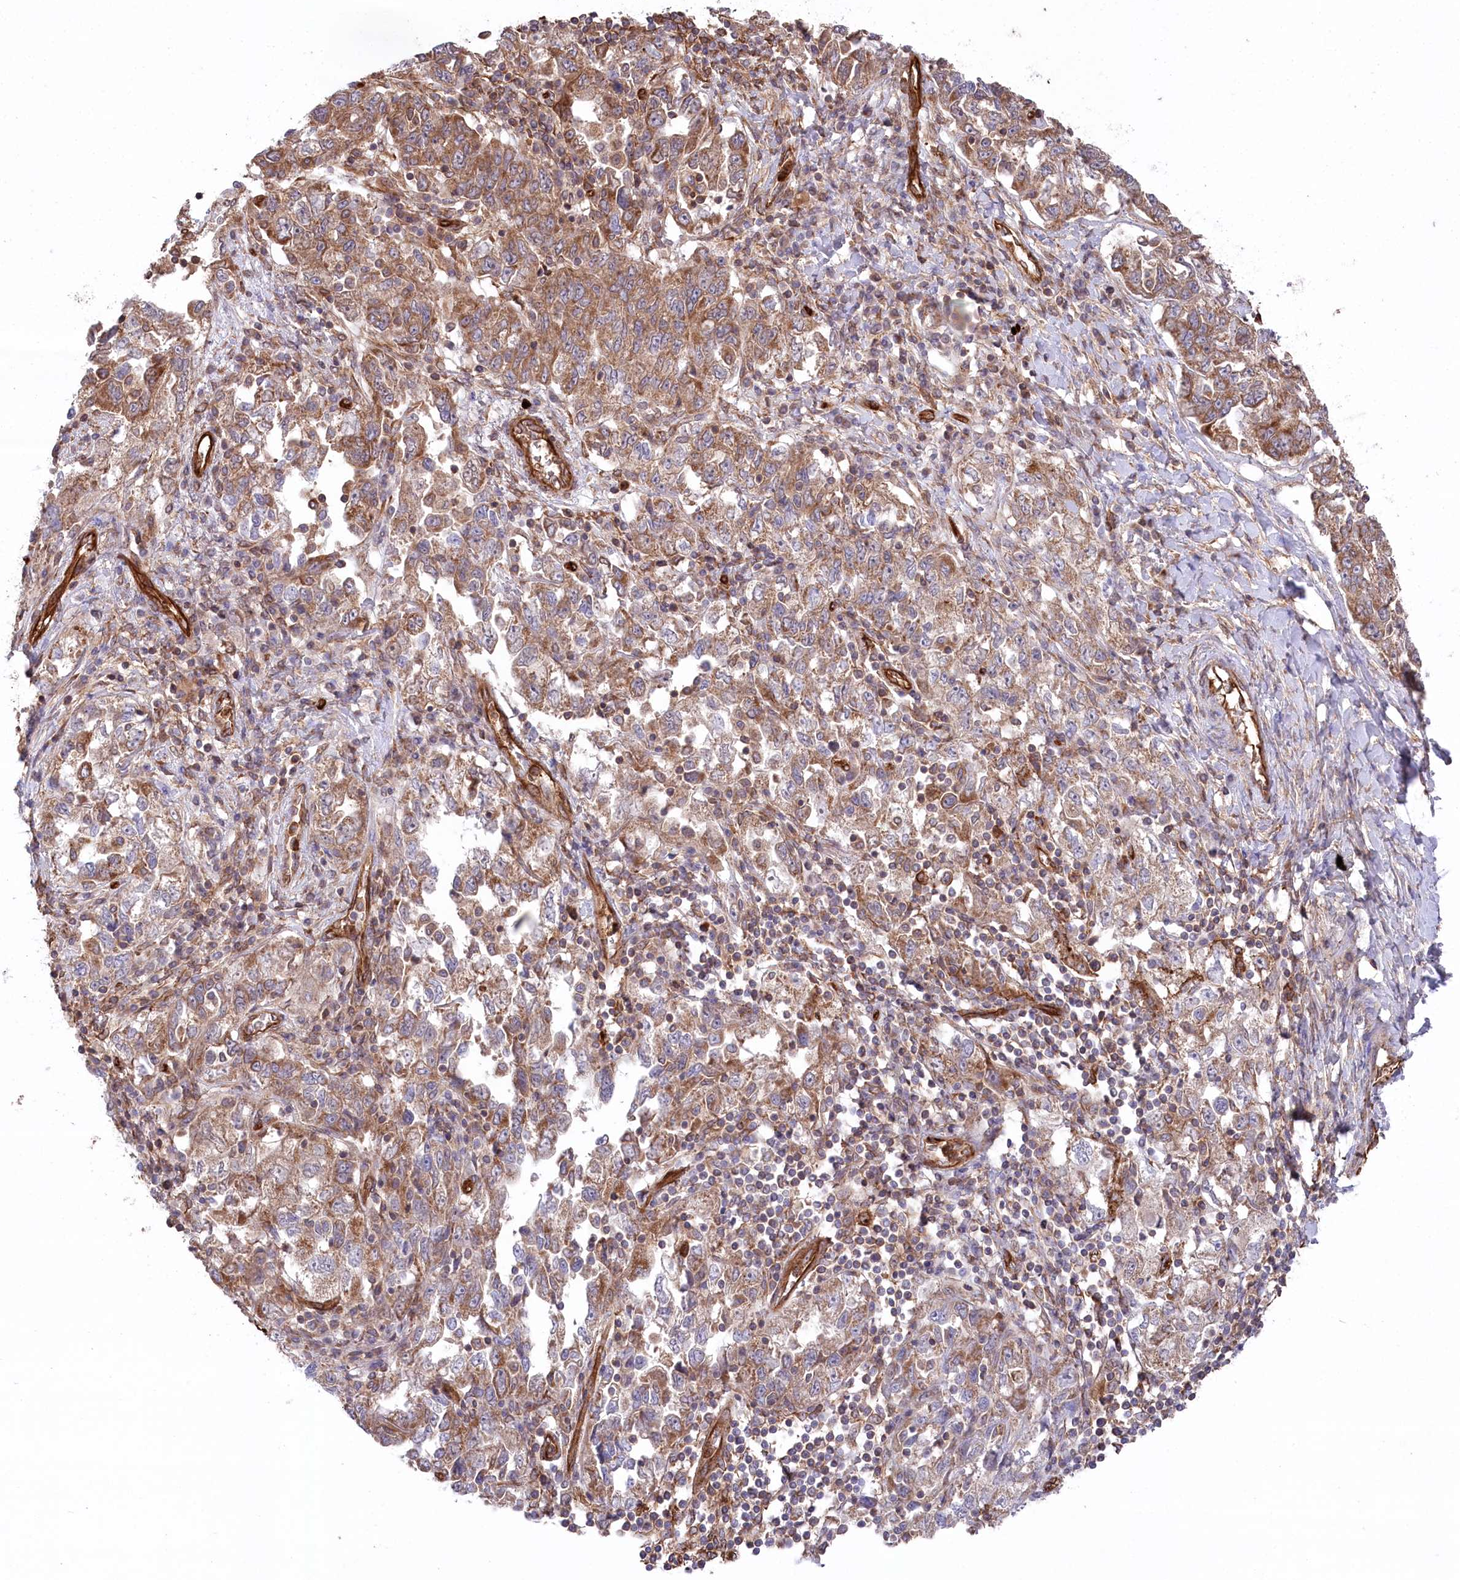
{"staining": {"intensity": "moderate", "quantity": ">75%", "location": "cytoplasmic/membranous"}, "tissue": "ovarian cancer", "cell_type": "Tumor cells", "image_type": "cancer", "snomed": [{"axis": "morphology", "description": "Carcinoma, NOS"}, {"axis": "morphology", "description": "Cystadenocarcinoma, serous, NOS"}, {"axis": "topography", "description": "Ovary"}], "caption": "Approximately >75% of tumor cells in human ovarian cancer show moderate cytoplasmic/membranous protein staining as visualized by brown immunohistochemical staining.", "gene": "MTPAP", "patient": {"sex": "female", "age": 69}}